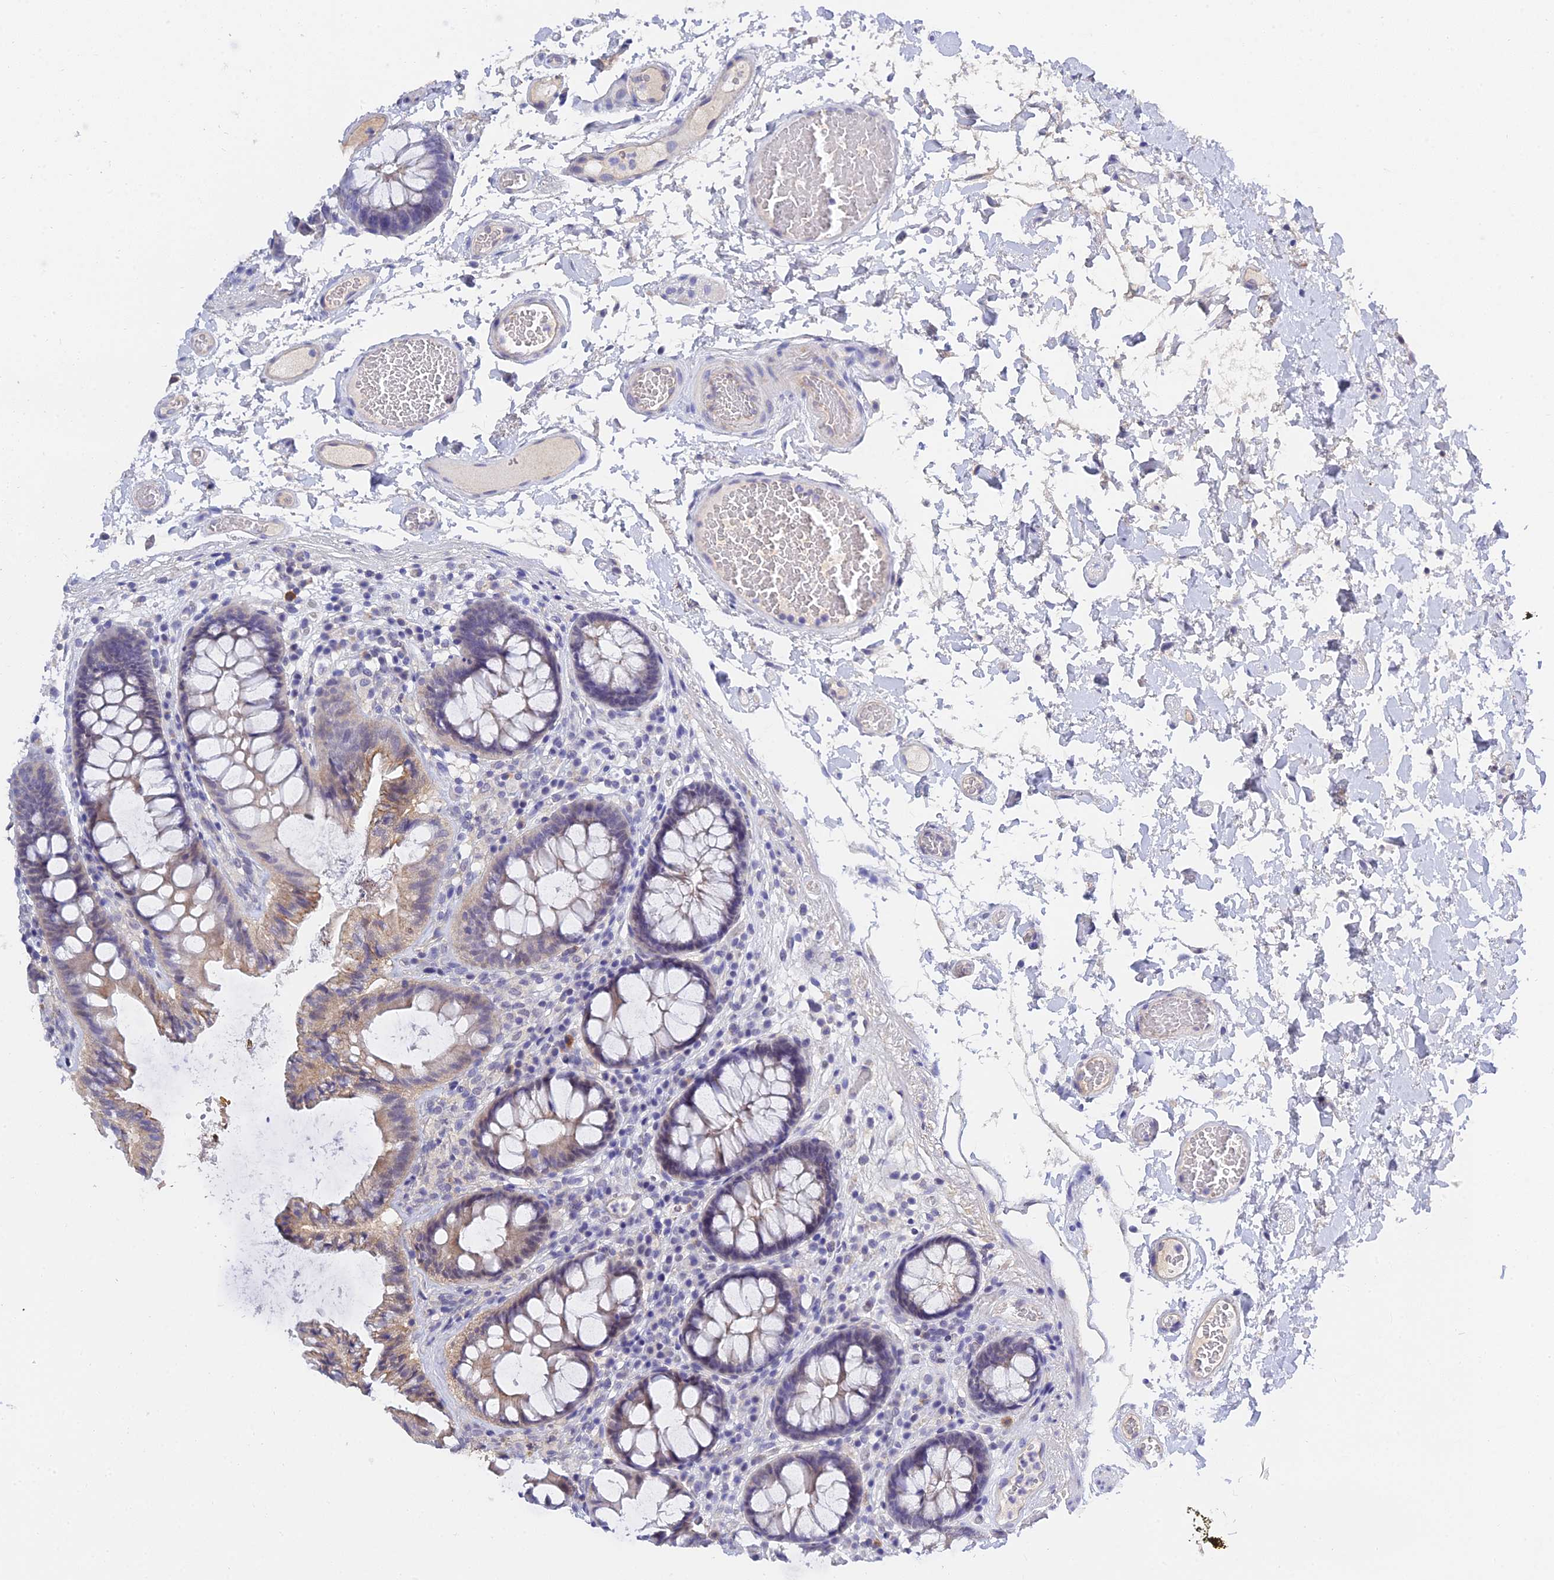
{"staining": {"intensity": "negative", "quantity": "none", "location": "none"}, "tissue": "colon", "cell_type": "Endothelial cells", "image_type": "normal", "snomed": [{"axis": "morphology", "description": "Normal tissue, NOS"}, {"axis": "topography", "description": "Colon"}], "caption": "A high-resolution histopathology image shows IHC staining of benign colon, which exhibits no significant expression in endothelial cells. The staining is performed using DAB (3,3'-diaminobenzidine) brown chromogen with nuclei counter-stained in using hematoxylin.", "gene": "HOXB1", "patient": {"sex": "male", "age": 84}}